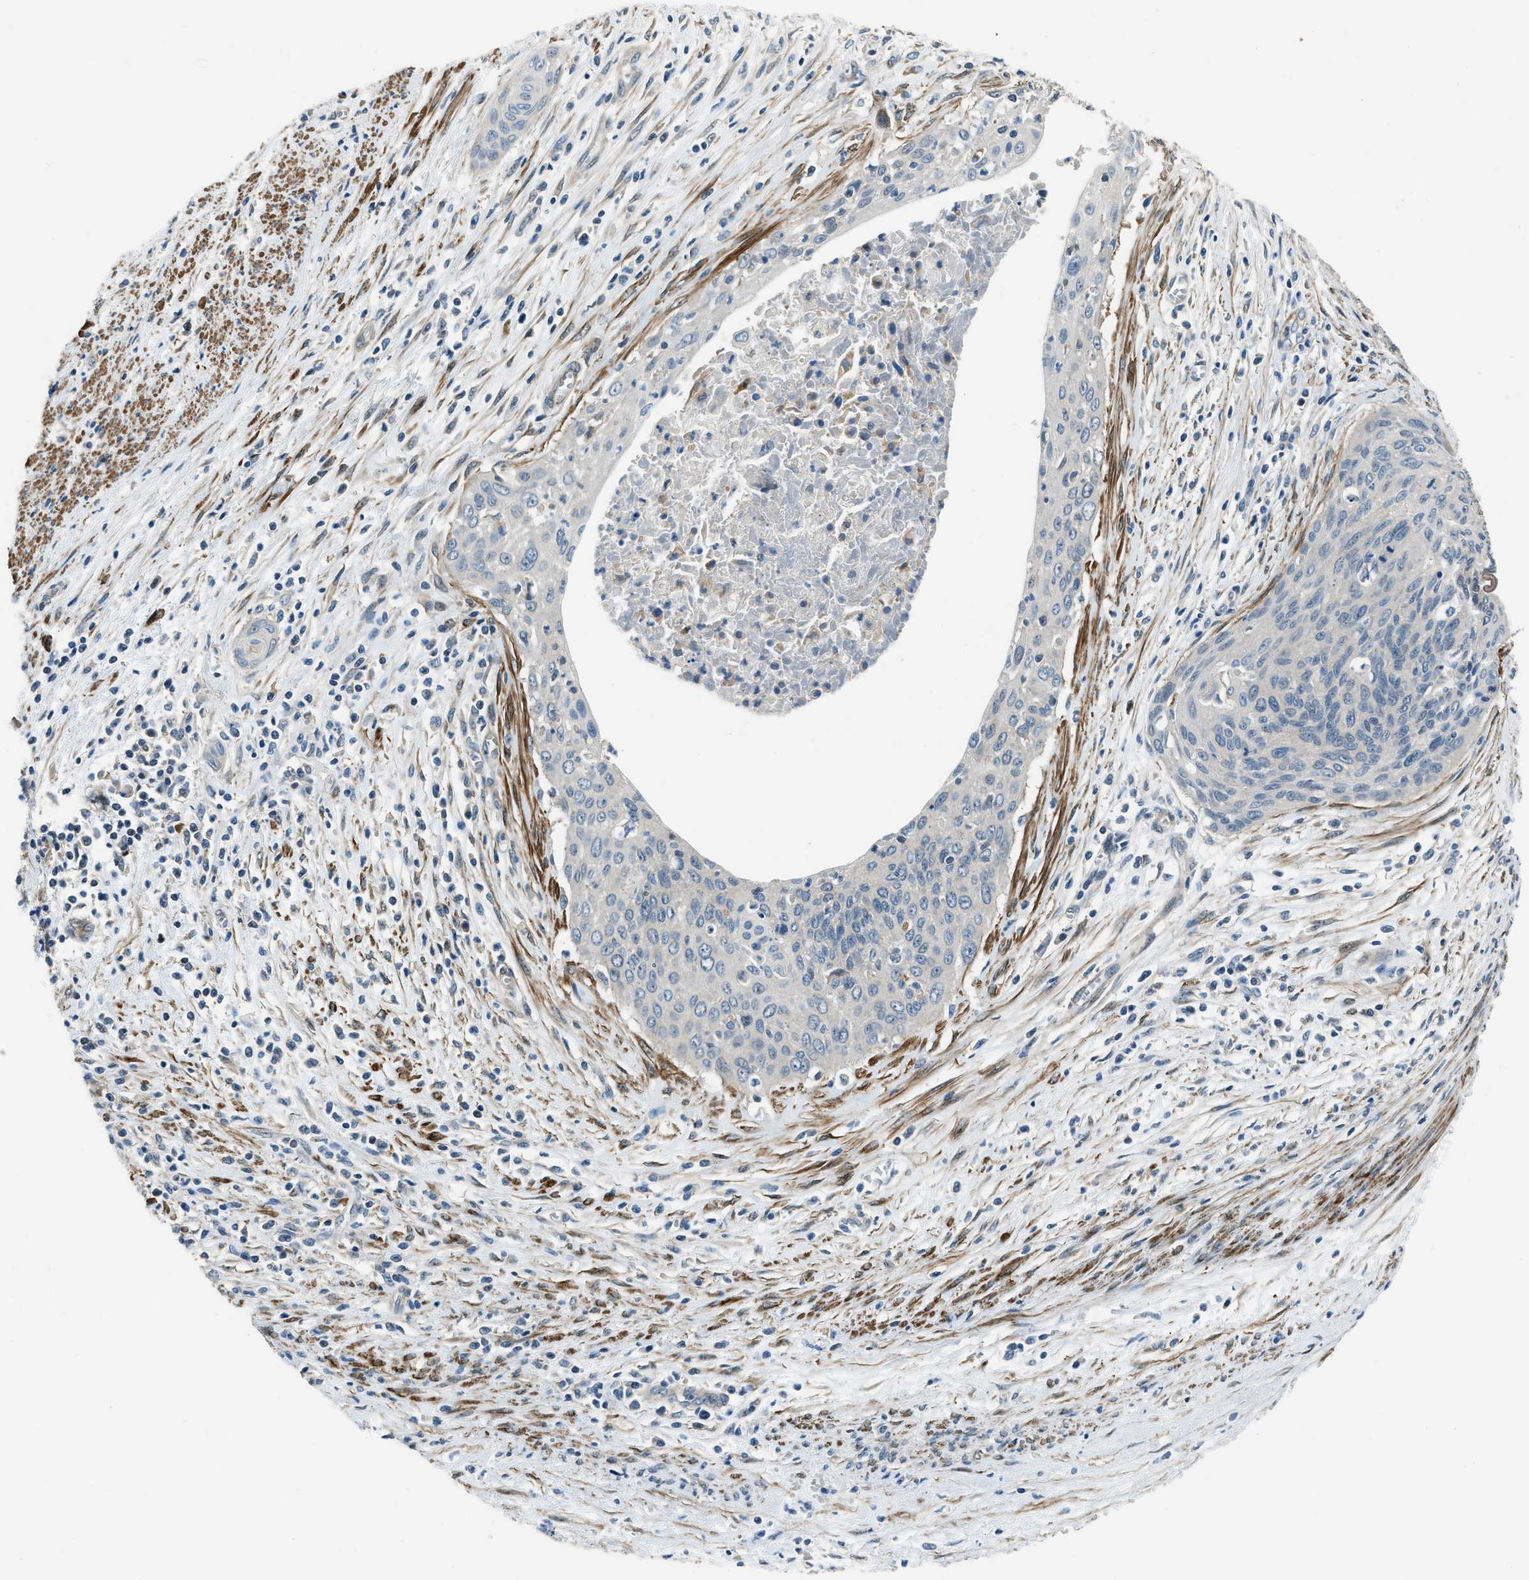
{"staining": {"intensity": "negative", "quantity": "none", "location": "none"}, "tissue": "cervical cancer", "cell_type": "Tumor cells", "image_type": "cancer", "snomed": [{"axis": "morphology", "description": "Squamous cell carcinoma, NOS"}, {"axis": "topography", "description": "Cervix"}], "caption": "Tumor cells are negative for brown protein staining in cervical cancer.", "gene": "NUDCD3", "patient": {"sex": "female", "age": 55}}